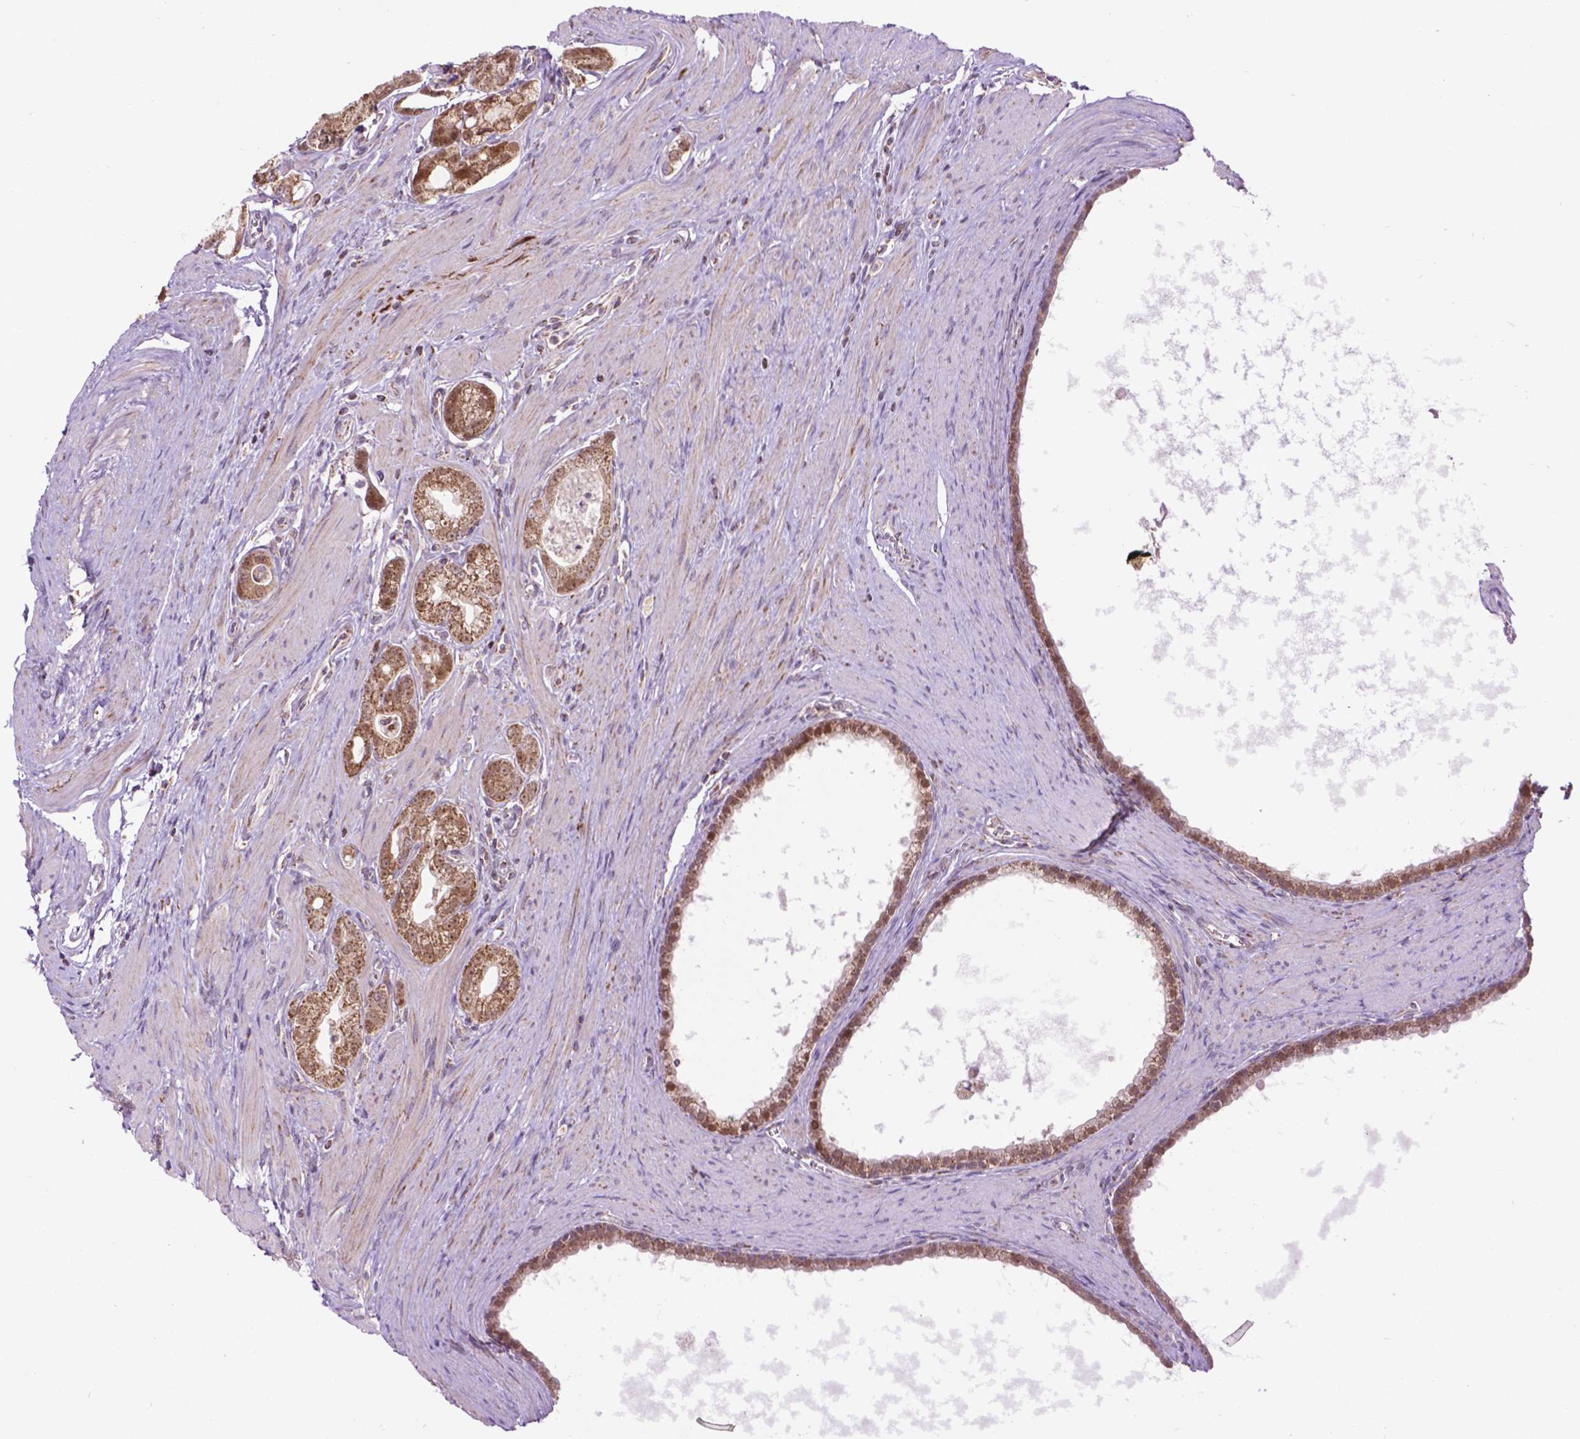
{"staining": {"intensity": "moderate", "quantity": ">75%", "location": "cytoplasmic/membranous"}, "tissue": "prostate cancer", "cell_type": "Tumor cells", "image_type": "cancer", "snomed": [{"axis": "morphology", "description": "Adenocarcinoma, NOS"}, {"axis": "topography", "description": "Prostate"}], "caption": "Human prostate cancer stained with a brown dye displays moderate cytoplasmic/membranous positive positivity in about >75% of tumor cells.", "gene": "PYCR3", "patient": {"sex": "male", "age": 71}}